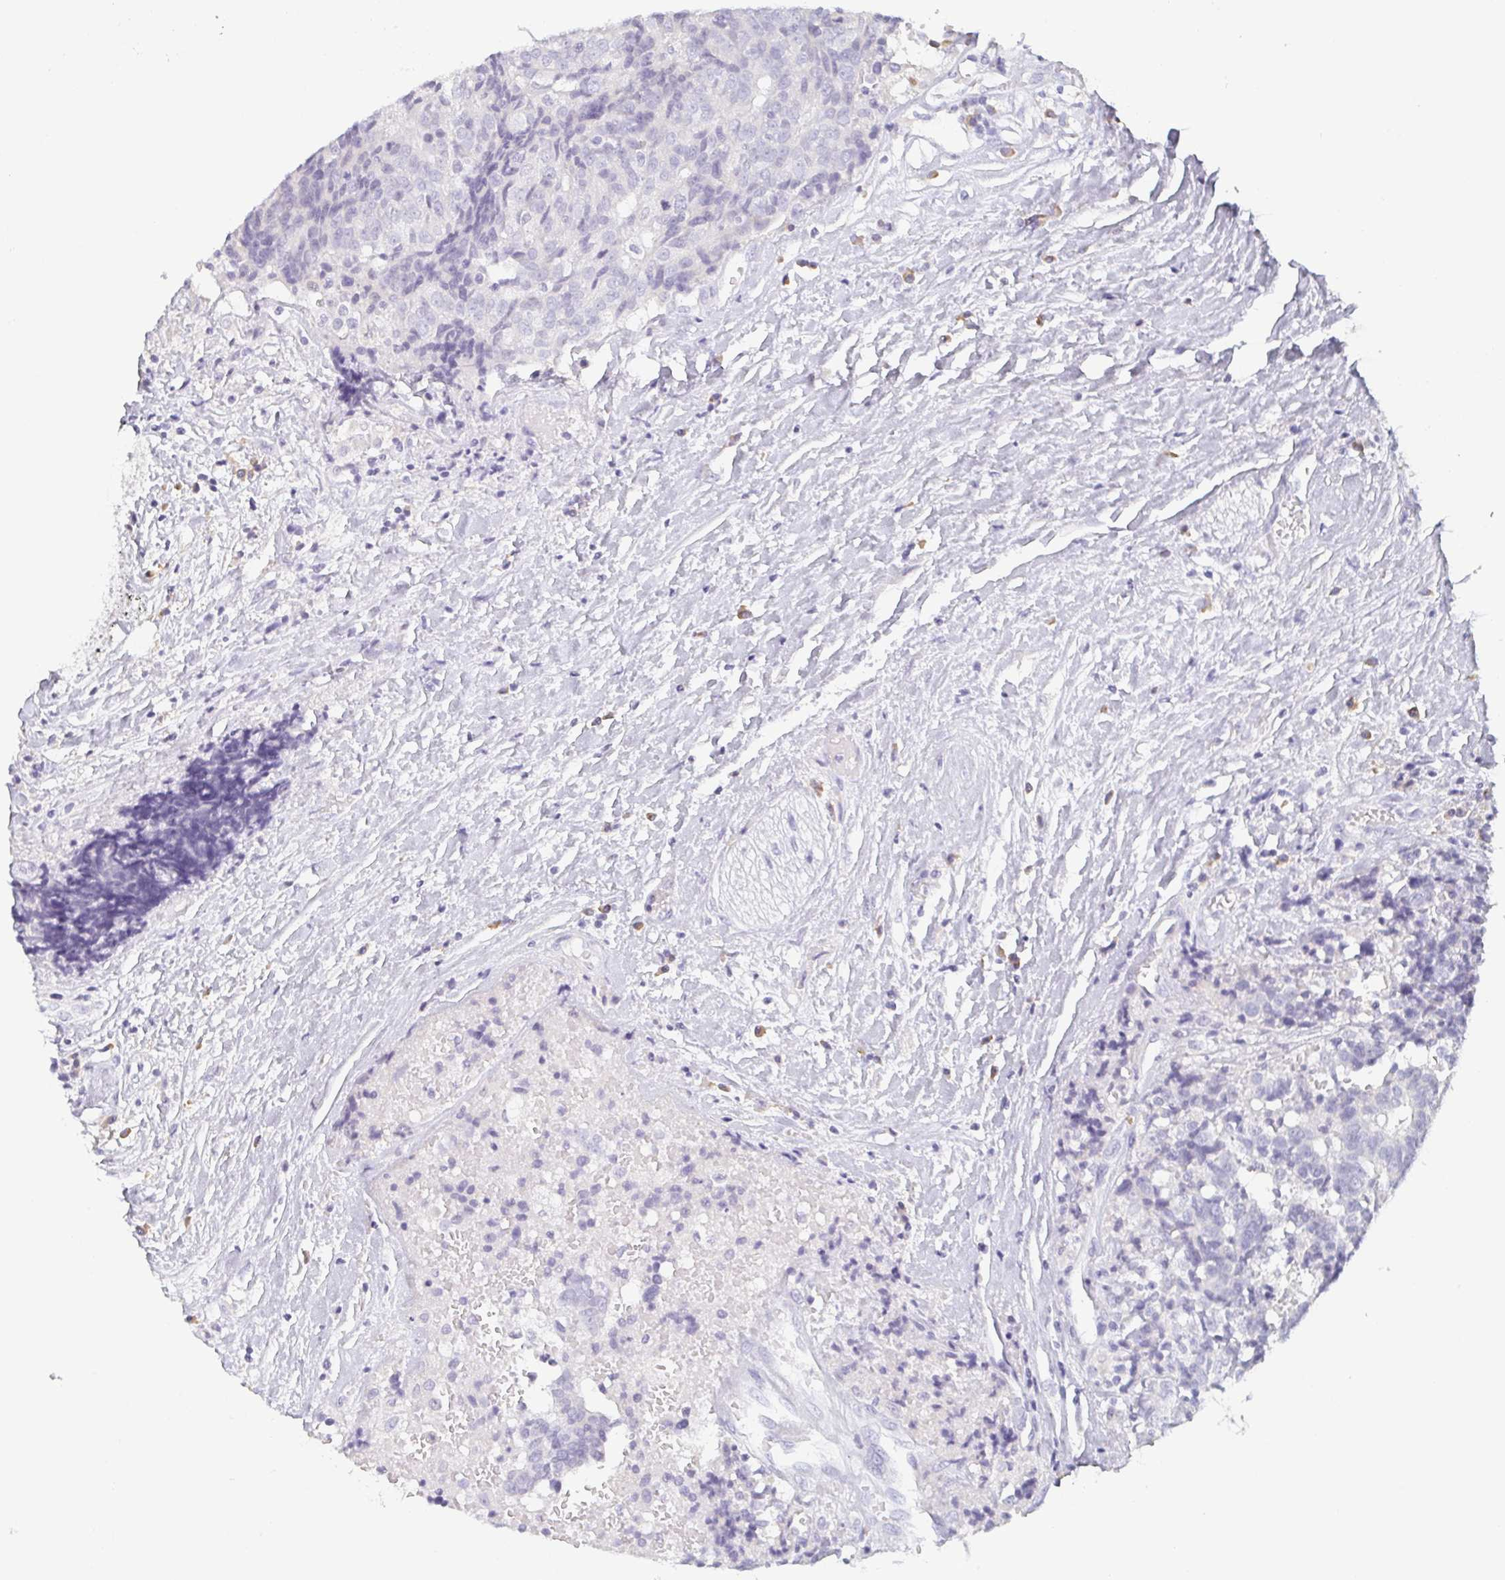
{"staining": {"intensity": "negative", "quantity": "none", "location": "none"}, "tissue": "prostate cancer", "cell_type": "Tumor cells", "image_type": "cancer", "snomed": [{"axis": "morphology", "description": "Adenocarcinoma, High grade"}, {"axis": "topography", "description": "Prostate and seminal vesicle, NOS"}], "caption": "Tumor cells show no significant protein expression in prostate cancer.", "gene": "PRR27", "patient": {"sex": "male", "age": 60}}